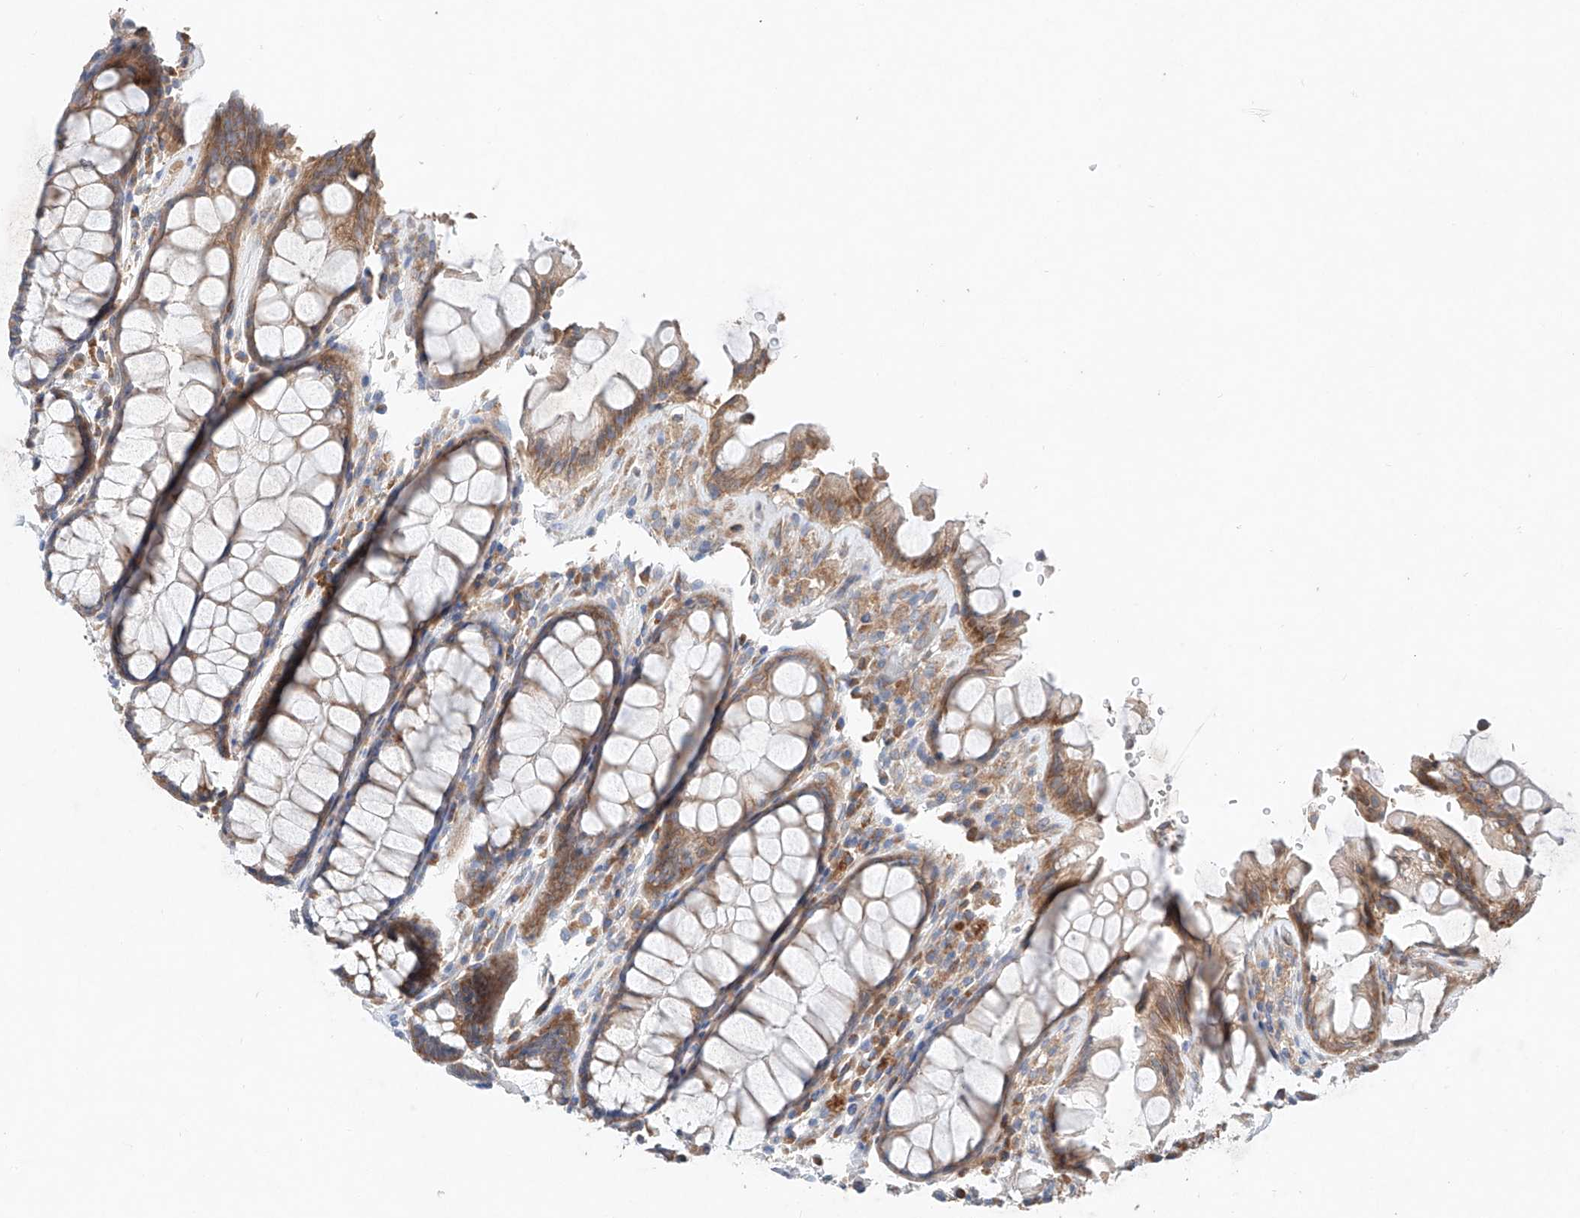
{"staining": {"intensity": "moderate", "quantity": ">75%", "location": "cytoplasmic/membranous"}, "tissue": "rectum", "cell_type": "Glandular cells", "image_type": "normal", "snomed": [{"axis": "morphology", "description": "Normal tissue, NOS"}, {"axis": "topography", "description": "Rectum"}], "caption": "About >75% of glandular cells in unremarkable human rectum reveal moderate cytoplasmic/membranous protein positivity as visualized by brown immunohistochemical staining.", "gene": "FASTK", "patient": {"sex": "male", "age": 64}}